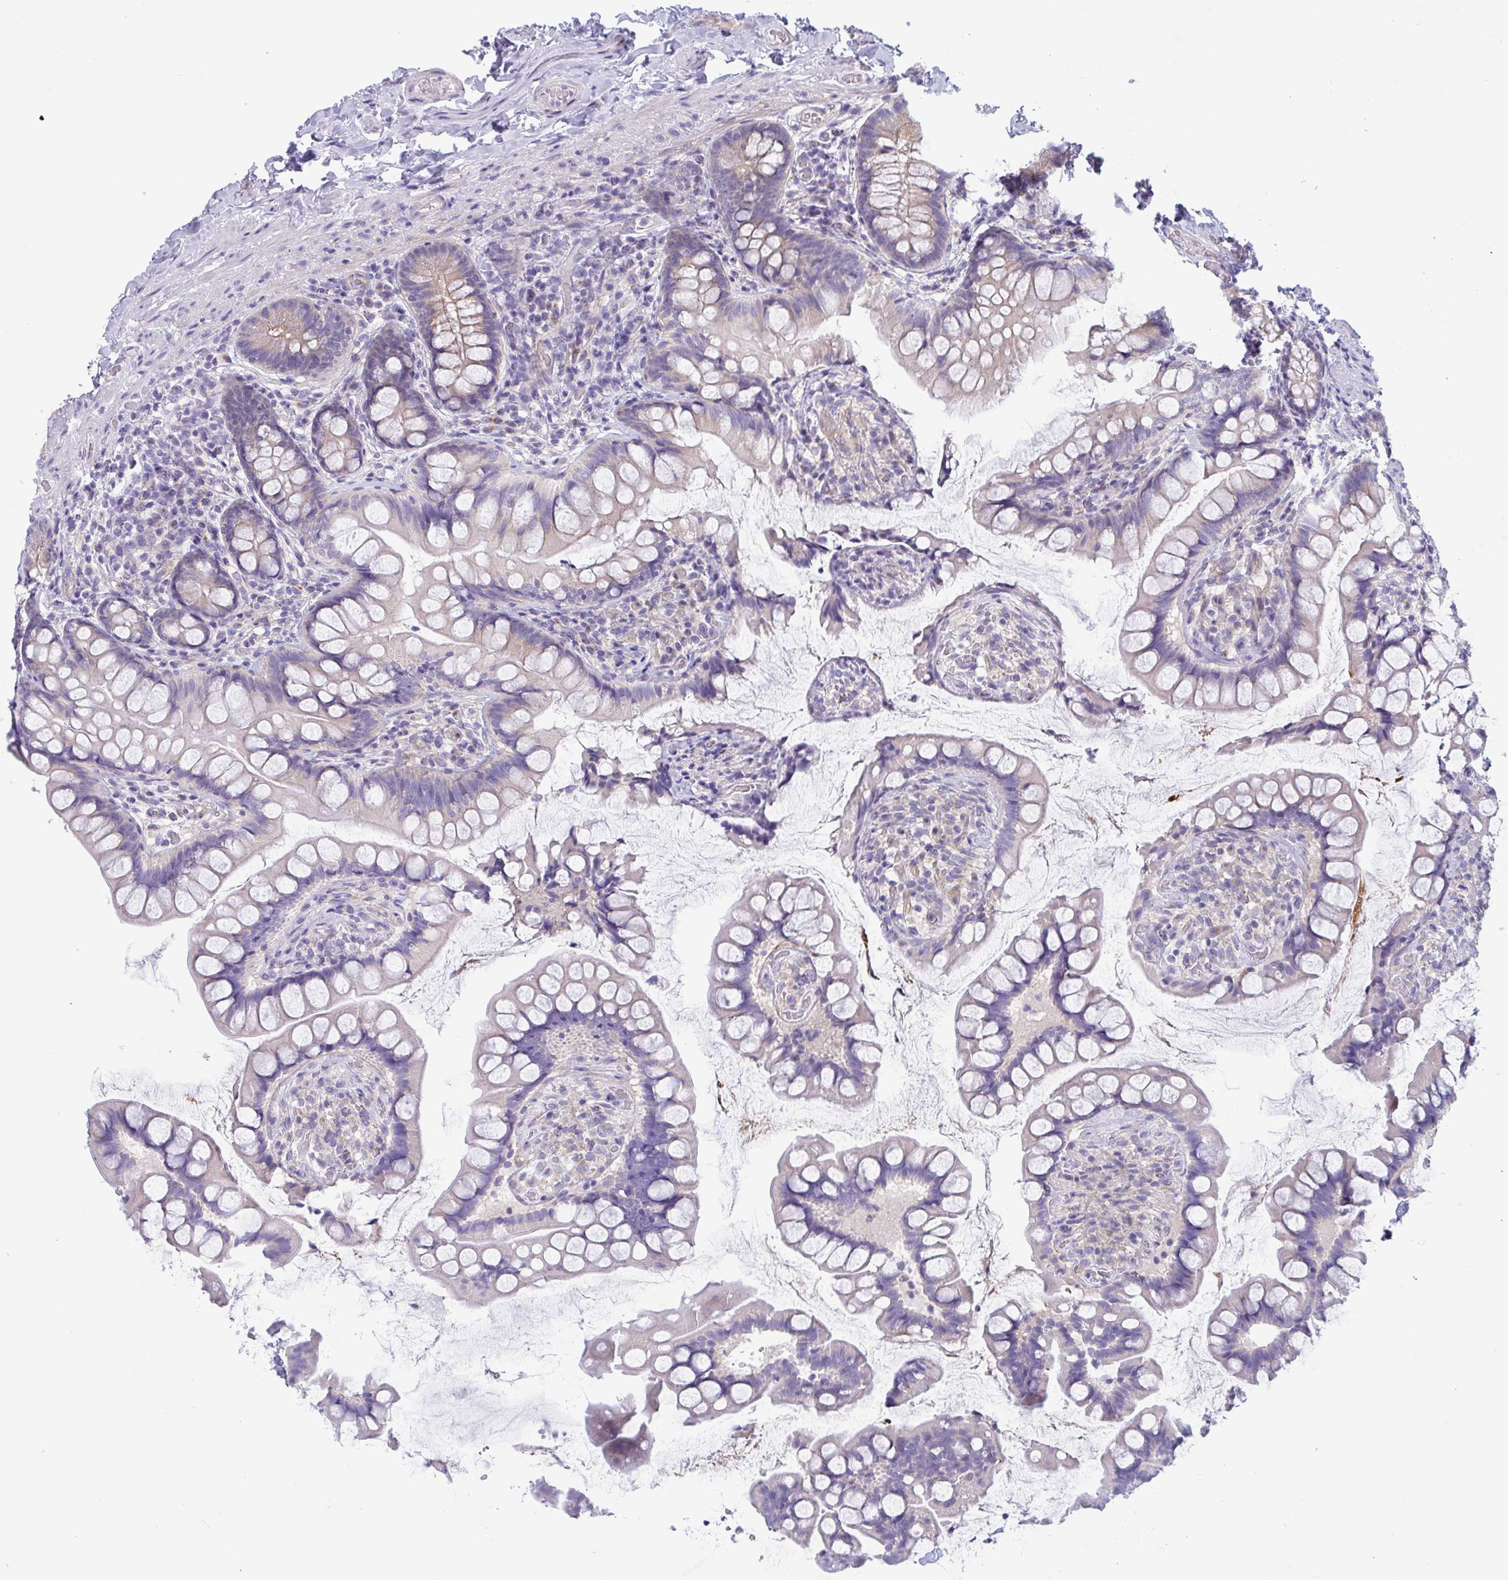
{"staining": {"intensity": "weak", "quantity": "25%-75%", "location": "cytoplasmic/membranous"}, "tissue": "small intestine", "cell_type": "Glandular cells", "image_type": "normal", "snomed": [{"axis": "morphology", "description": "Normal tissue, NOS"}, {"axis": "topography", "description": "Small intestine"}], "caption": "Immunohistochemistry (IHC) image of unremarkable small intestine: human small intestine stained using immunohistochemistry (IHC) demonstrates low levels of weak protein expression localized specifically in the cytoplasmic/membranous of glandular cells, appearing as a cytoplasmic/membranous brown color.", "gene": "OXLD1", "patient": {"sex": "male", "age": 70}}